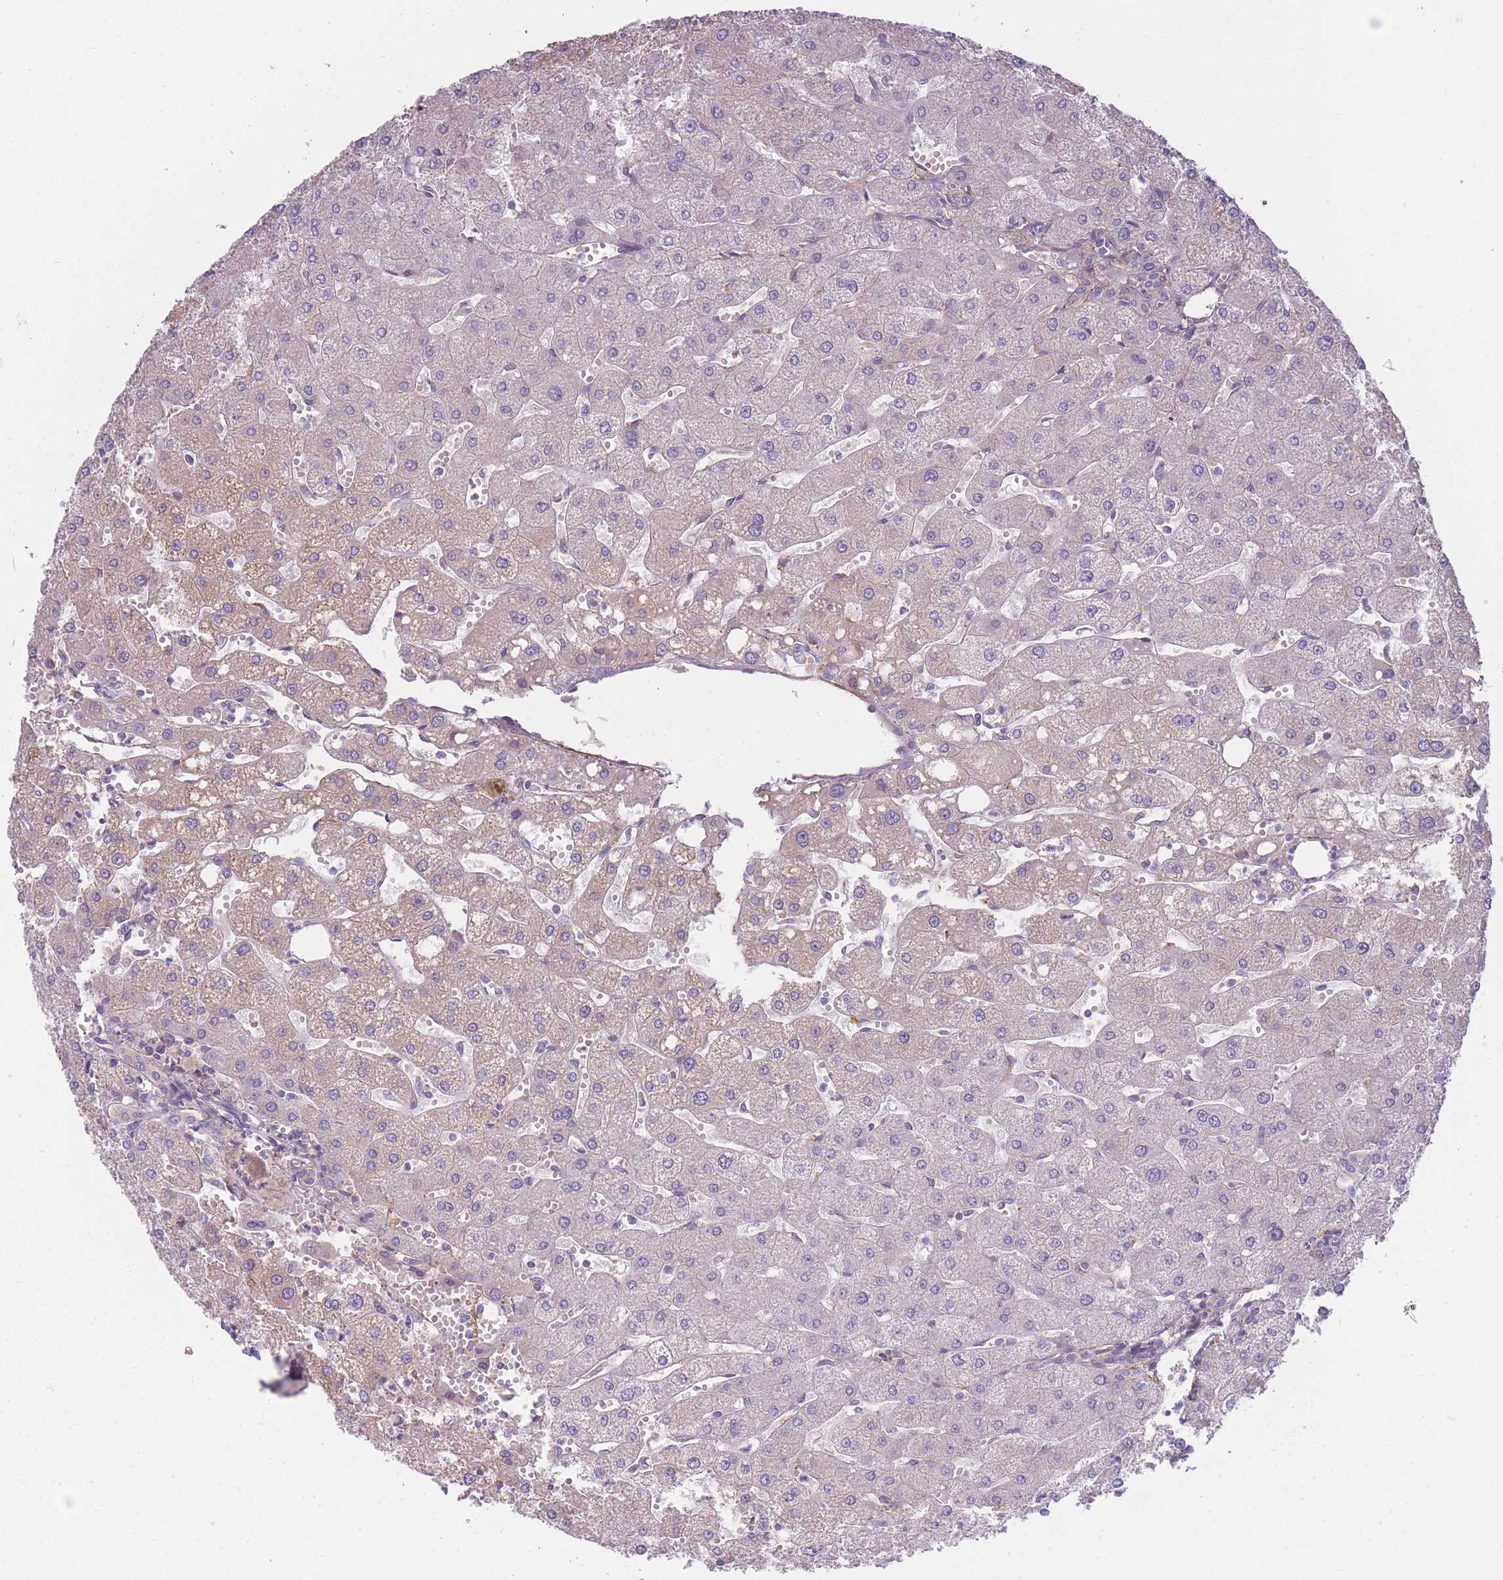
{"staining": {"intensity": "negative", "quantity": "none", "location": "none"}, "tissue": "liver", "cell_type": "Cholangiocytes", "image_type": "normal", "snomed": [{"axis": "morphology", "description": "Normal tissue, NOS"}, {"axis": "topography", "description": "Liver"}], "caption": "Immunohistochemistry (IHC) micrograph of benign liver: human liver stained with DAB demonstrates no significant protein expression in cholangiocytes.", "gene": "AP3M1", "patient": {"sex": "male", "age": 67}}